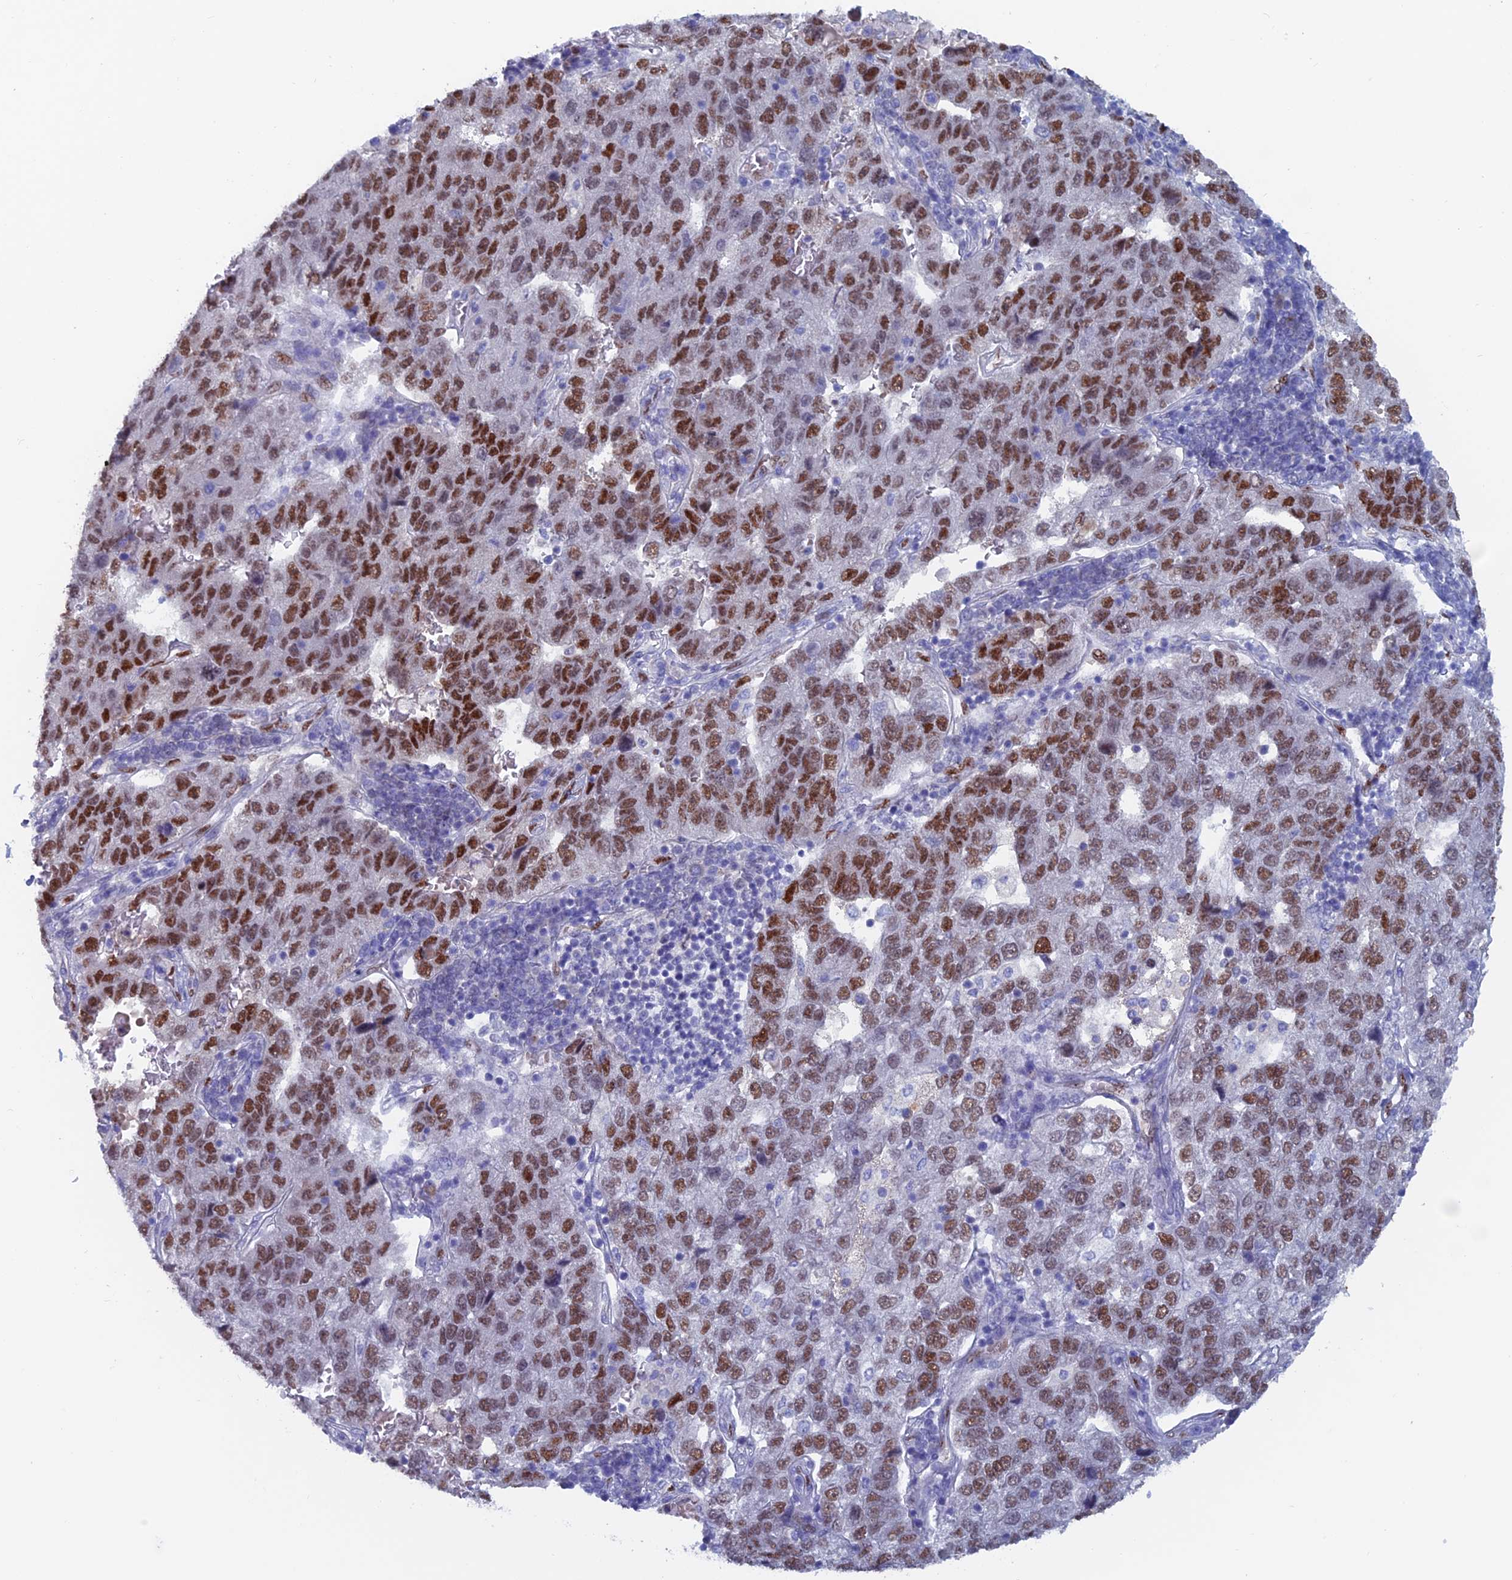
{"staining": {"intensity": "strong", "quantity": ">75%", "location": "nuclear"}, "tissue": "pancreatic cancer", "cell_type": "Tumor cells", "image_type": "cancer", "snomed": [{"axis": "morphology", "description": "Adenocarcinoma, NOS"}, {"axis": "topography", "description": "Pancreas"}], "caption": "High-power microscopy captured an IHC micrograph of pancreatic adenocarcinoma, revealing strong nuclear staining in about >75% of tumor cells. The protein is shown in brown color, while the nuclei are stained blue.", "gene": "NOL4L", "patient": {"sex": "female", "age": 61}}